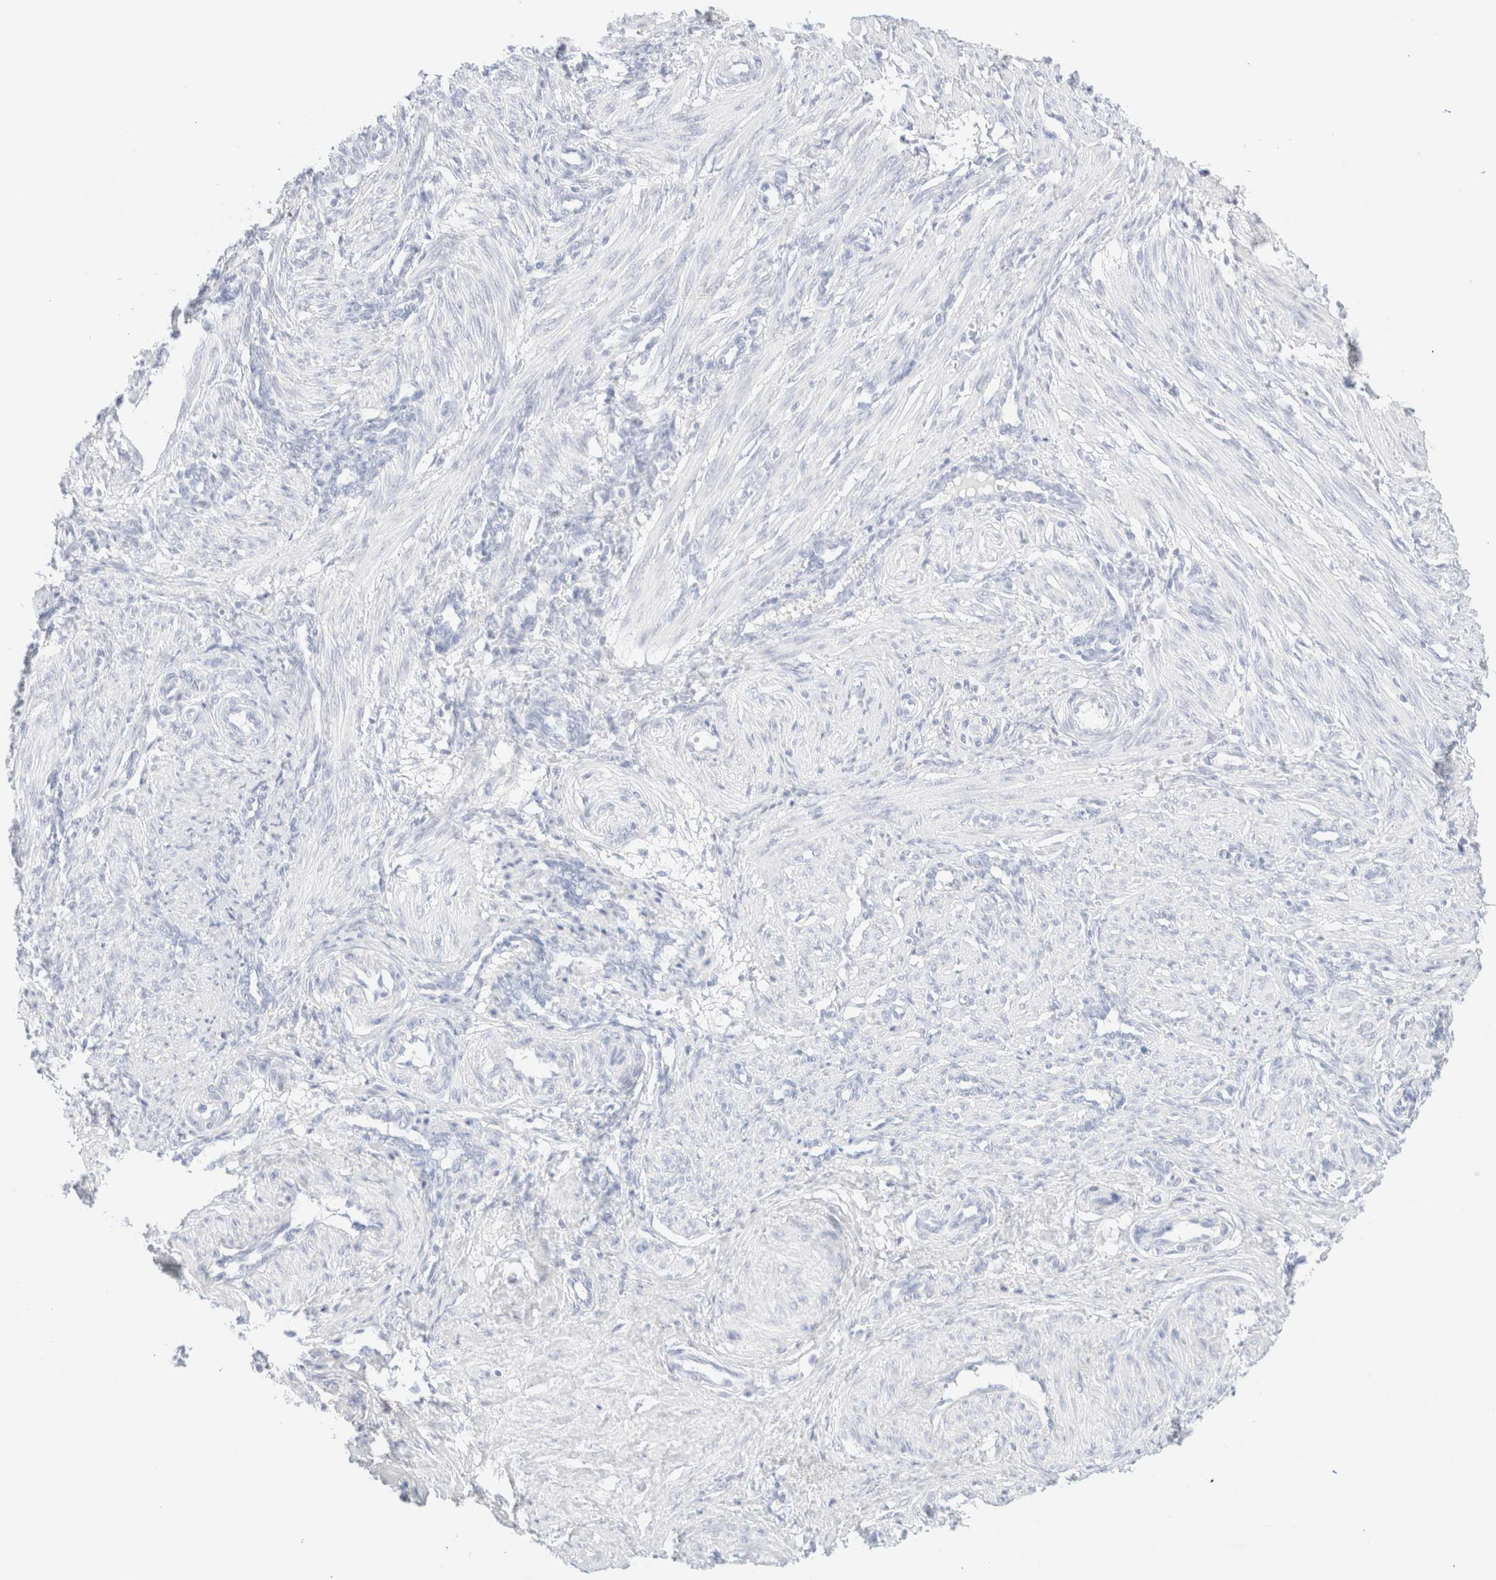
{"staining": {"intensity": "negative", "quantity": "none", "location": "none"}, "tissue": "smooth muscle", "cell_type": "Smooth muscle cells", "image_type": "normal", "snomed": [{"axis": "morphology", "description": "Normal tissue, NOS"}, {"axis": "topography", "description": "Endometrium"}], "caption": "Smooth muscle was stained to show a protein in brown. There is no significant staining in smooth muscle cells. The staining was performed using DAB (3,3'-diaminobenzidine) to visualize the protein expression in brown, while the nuclei were stained in blue with hematoxylin (Magnification: 20x).", "gene": "KRT15", "patient": {"sex": "female", "age": 33}}